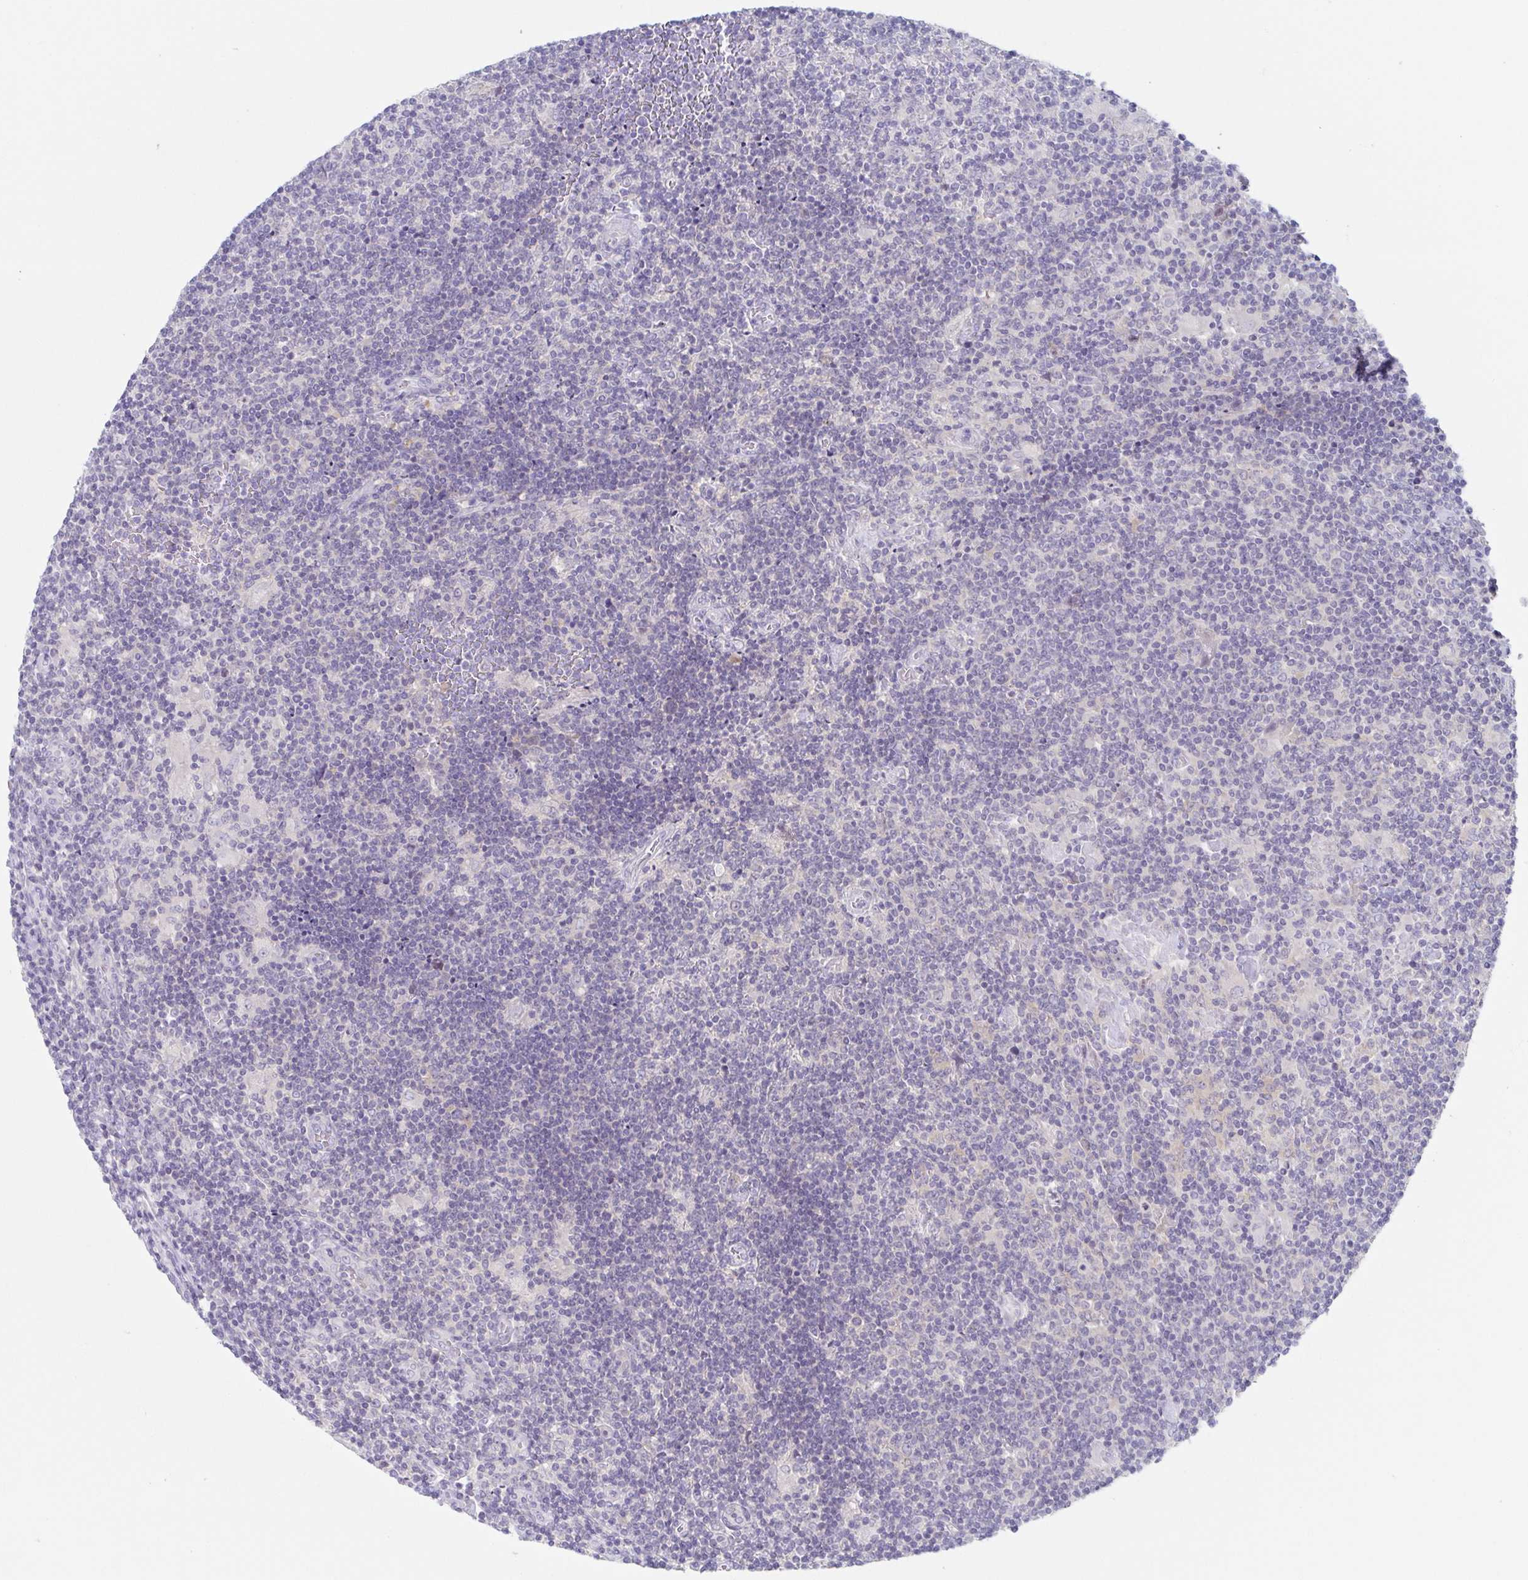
{"staining": {"intensity": "negative", "quantity": "none", "location": "none"}, "tissue": "lymphoma", "cell_type": "Tumor cells", "image_type": "cancer", "snomed": [{"axis": "morphology", "description": "Hodgkin's disease, NOS"}, {"axis": "topography", "description": "Lymph node"}], "caption": "Immunohistochemistry of human Hodgkin's disease demonstrates no expression in tumor cells.", "gene": "HTR2A", "patient": {"sex": "male", "age": 40}}